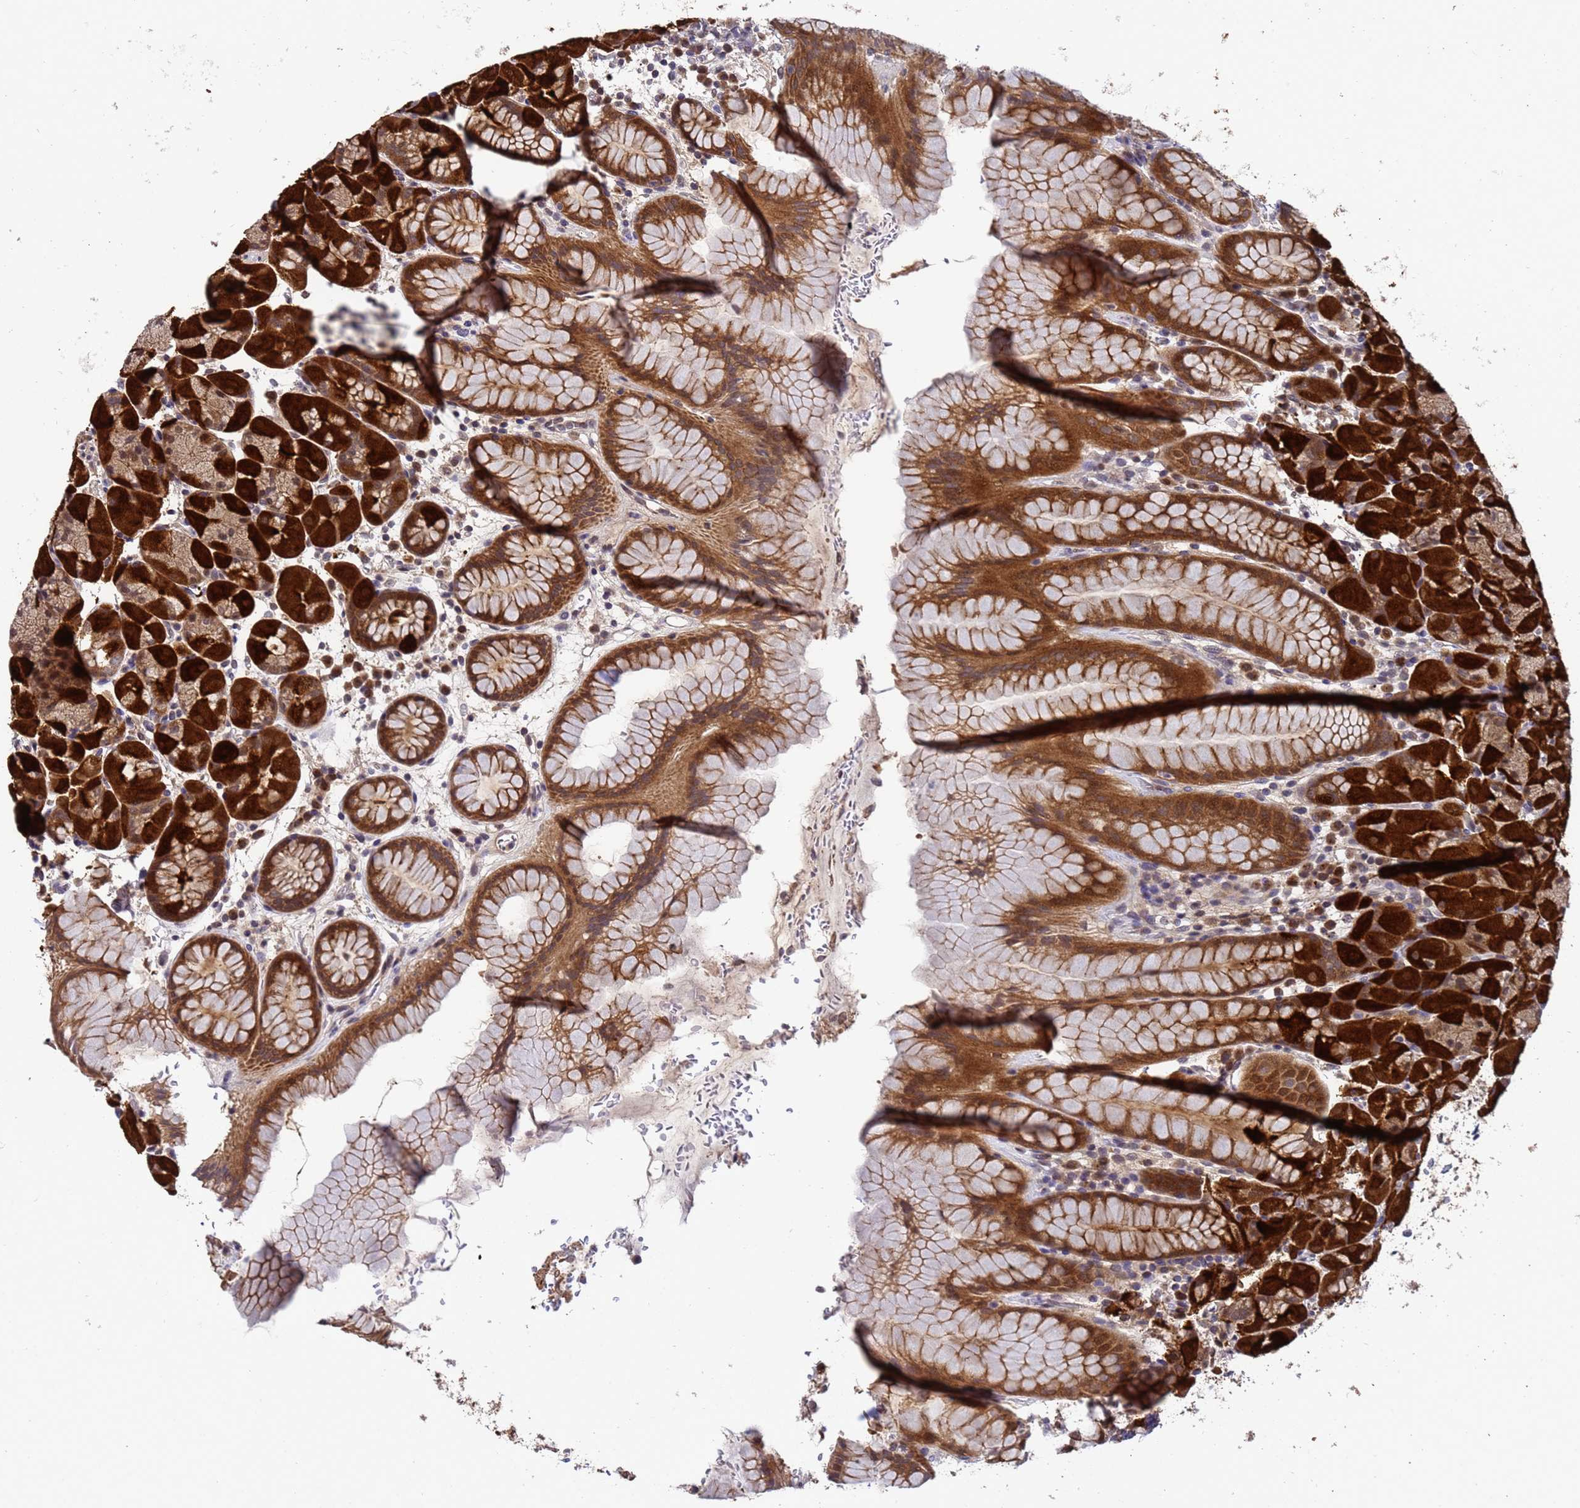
{"staining": {"intensity": "strong", "quantity": ">75%", "location": "cytoplasmic/membranous"}, "tissue": "stomach", "cell_type": "Glandular cells", "image_type": "normal", "snomed": [{"axis": "morphology", "description": "Normal tissue, NOS"}, {"axis": "topography", "description": "Stomach, upper"}, {"axis": "topography", "description": "Stomach, lower"}], "caption": "Immunohistochemistry of unremarkable human stomach demonstrates high levels of strong cytoplasmic/membranous staining in approximately >75% of glandular cells.", "gene": "ANAPC13", "patient": {"sex": "male", "age": 67}}